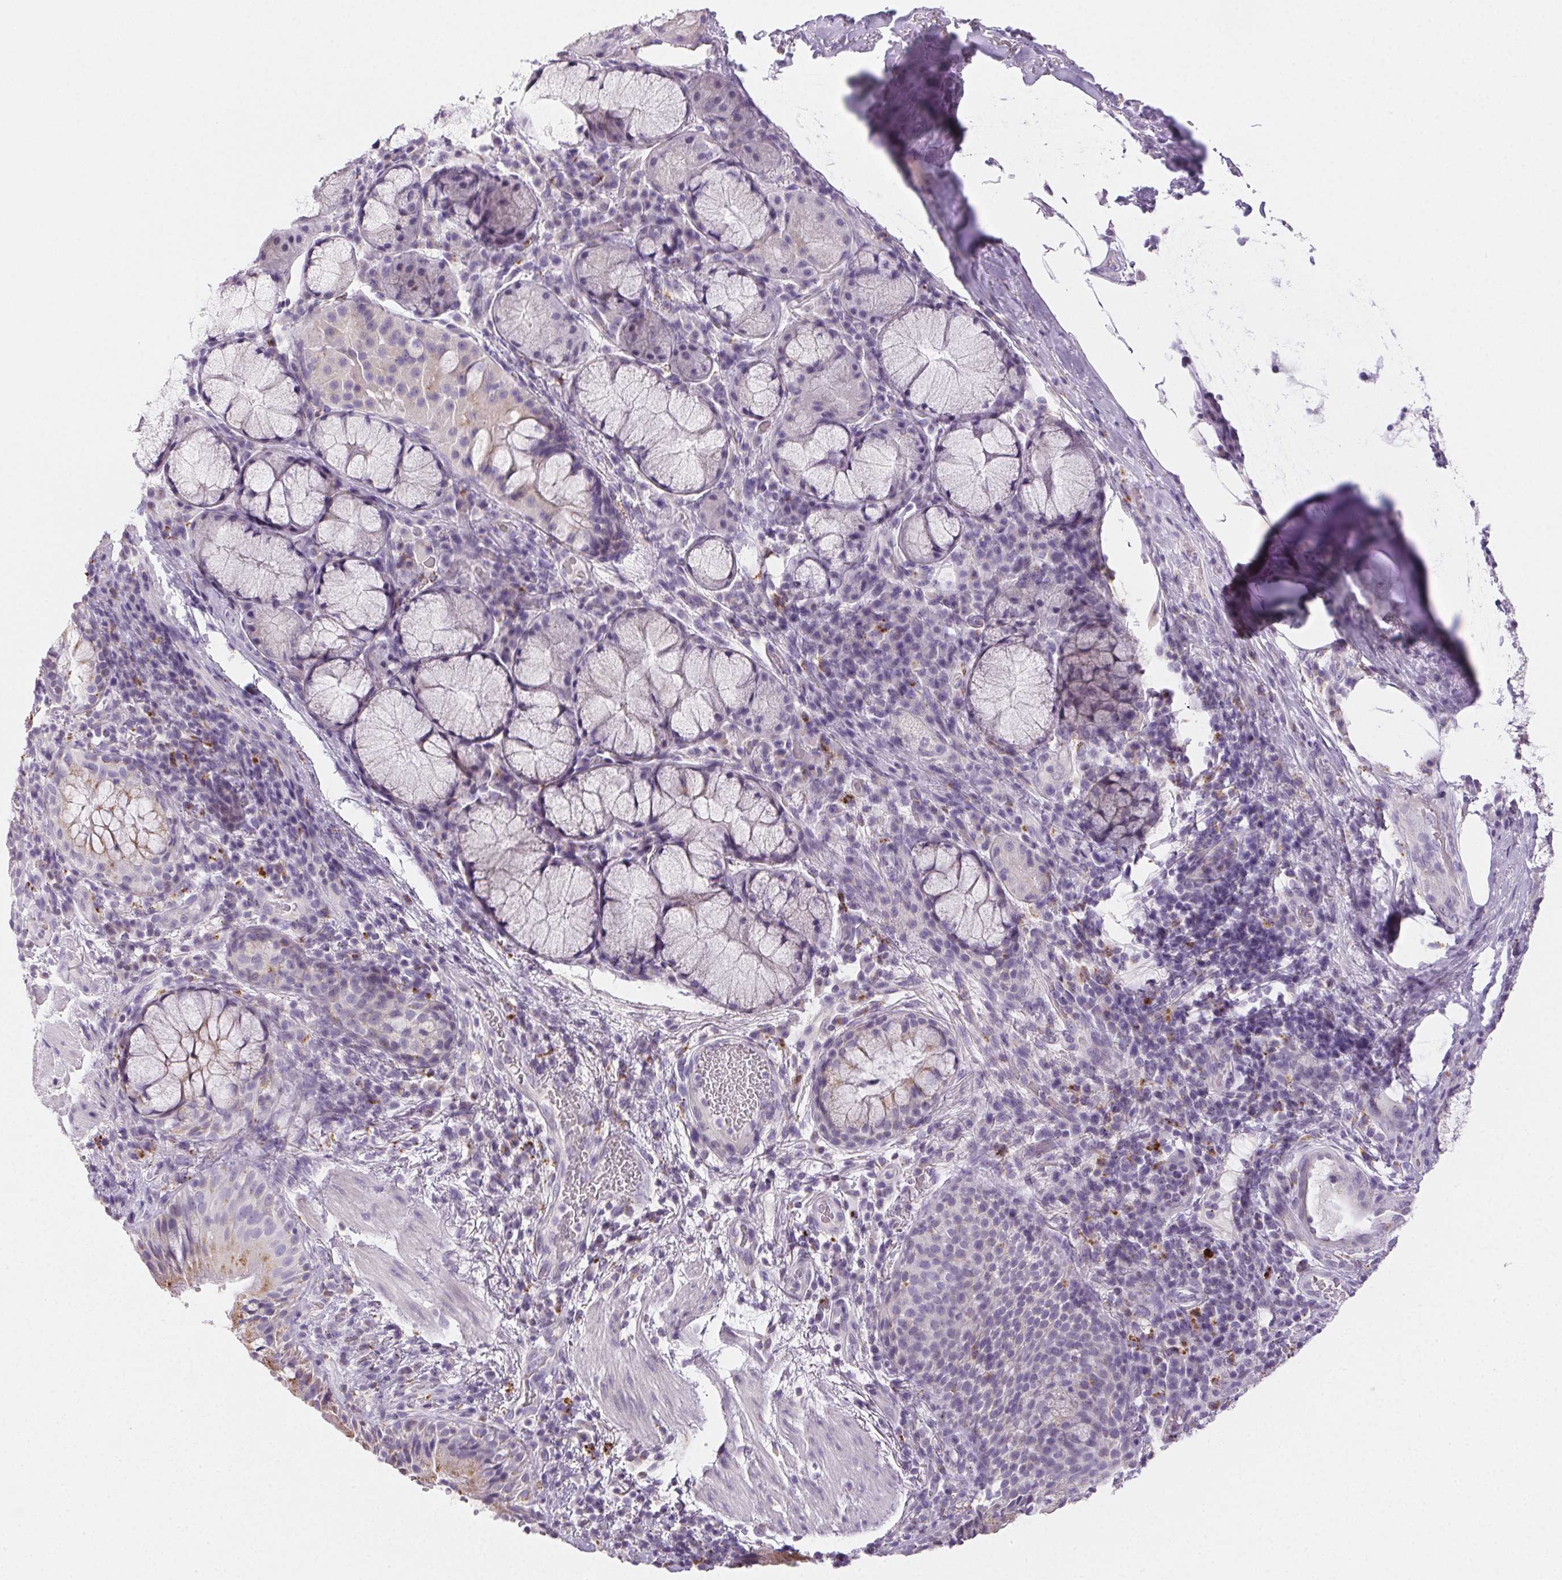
{"staining": {"intensity": "weak", "quantity": "25%-75%", "location": "cytoplasmic/membranous"}, "tissue": "bronchus", "cell_type": "Respiratory epithelial cells", "image_type": "normal", "snomed": [{"axis": "morphology", "description": "Normal tissue, NOS"}, {"axis": "topography", "description": "Lymph node"}, {"axis": "topography", "description": "Bronchus"}], "caption": "Respiratory epithelial cells demonstrate weak cytoplasmic/membranous staining in about 25%-75% of cells in benign bronchus.", "gene": "LIPA", "patient": {"sex": "male", "age": 56}}